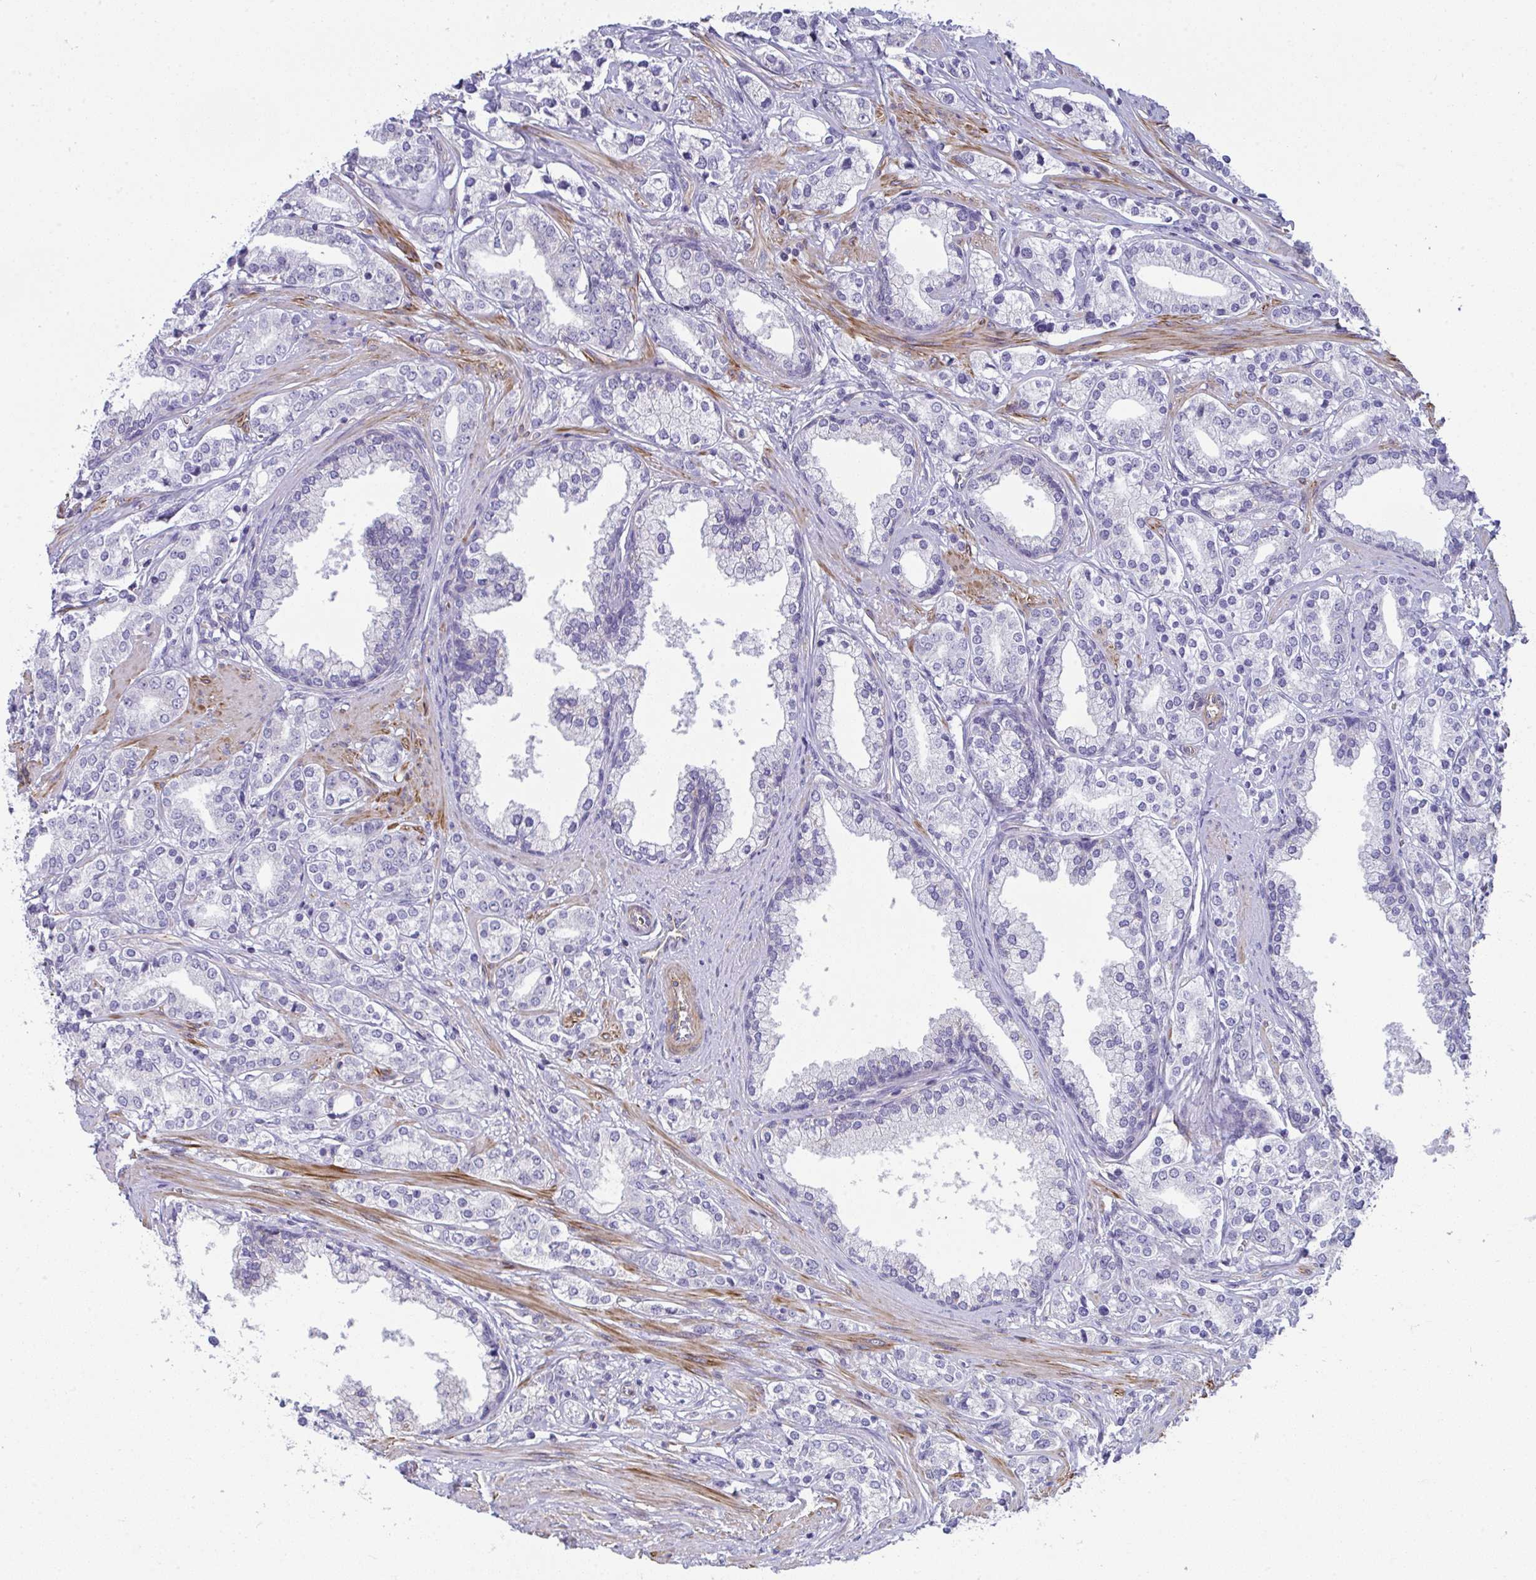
{"staining": {"intensity": "negative", "quantity": "none", "location": "none"}, "tissue": "prostate cancer", "cell_type": "Tumor cells", "image_type": "cancer", "snomed": [{"axis": "morphology", "description": "Adenocarcinoma, High grade"}, {"axis": "topography", "description": "Prostate"}], "caption": "Histopathology image shows no significant protein staining in tumor cells of prostate high-grade adenocarcinoma. Brightfield microscopy of IHC stained with DAB (brown) and hematoxylin (blue), captured at high magnification.", "gene": "MYL12A", "patient": {"sex": "male", "age": 58}}